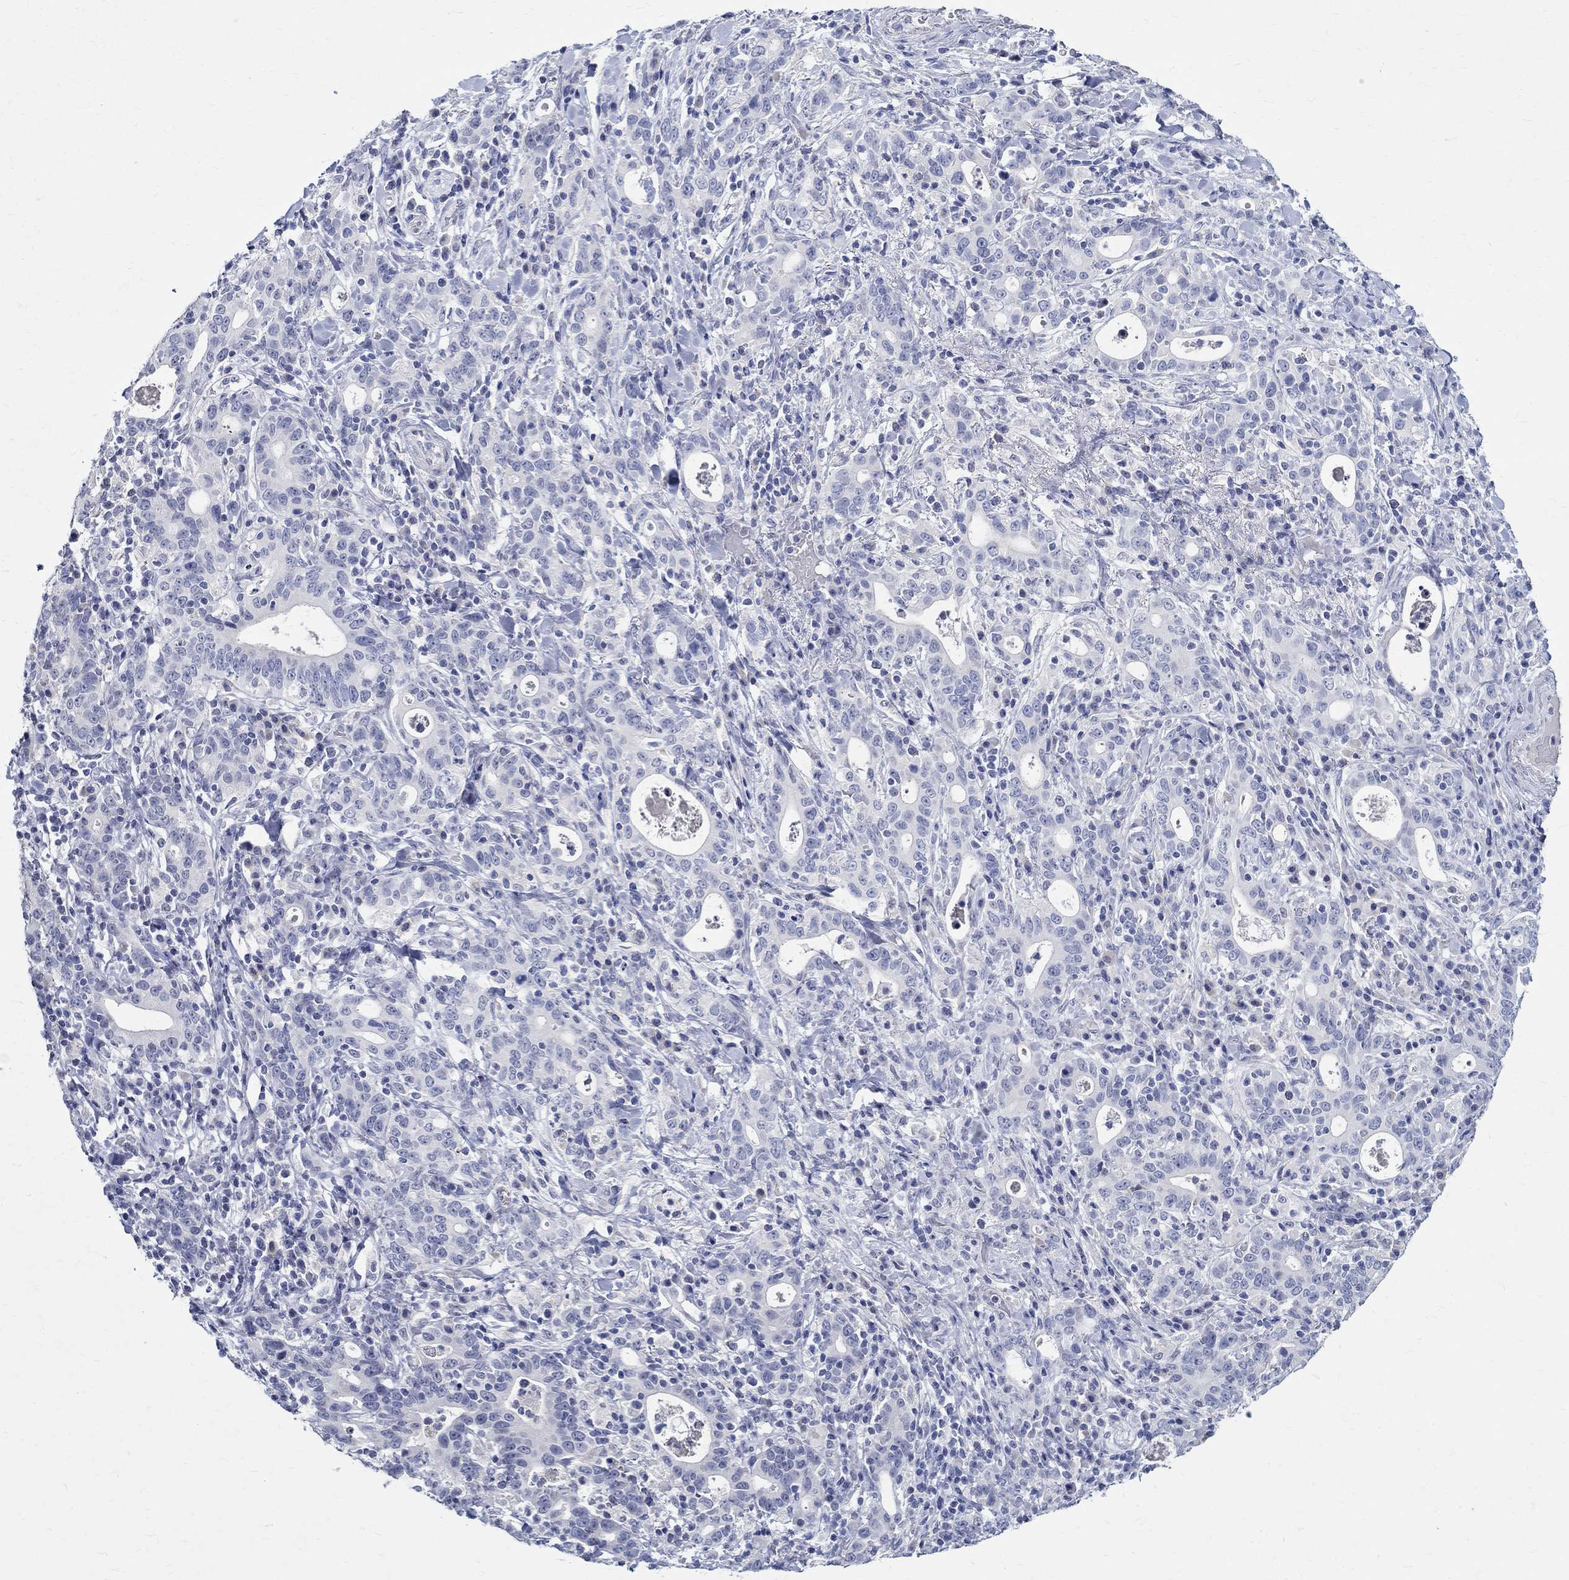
{"staining": {"intensity": "negative", "quantity": "none", "location": "none"}, "tissue": "stomach cancer", "cell_type": "Tumor cells", "image_type": "cancer", "snomed": [{"axis": "morphology", "description": "Adenocarcinoma, NOS"}, {"axis": "topography", "description": "Stomach"}], "caption": "IHC micrograph of neoplastic tissue: stomach cancer stained with DAB (3,3'-diaminobenzidine) demonstrates no significant protein positivity in tumor cells.", "gene": "CETN1", "patient": {"sex": "male", "age": 79}}